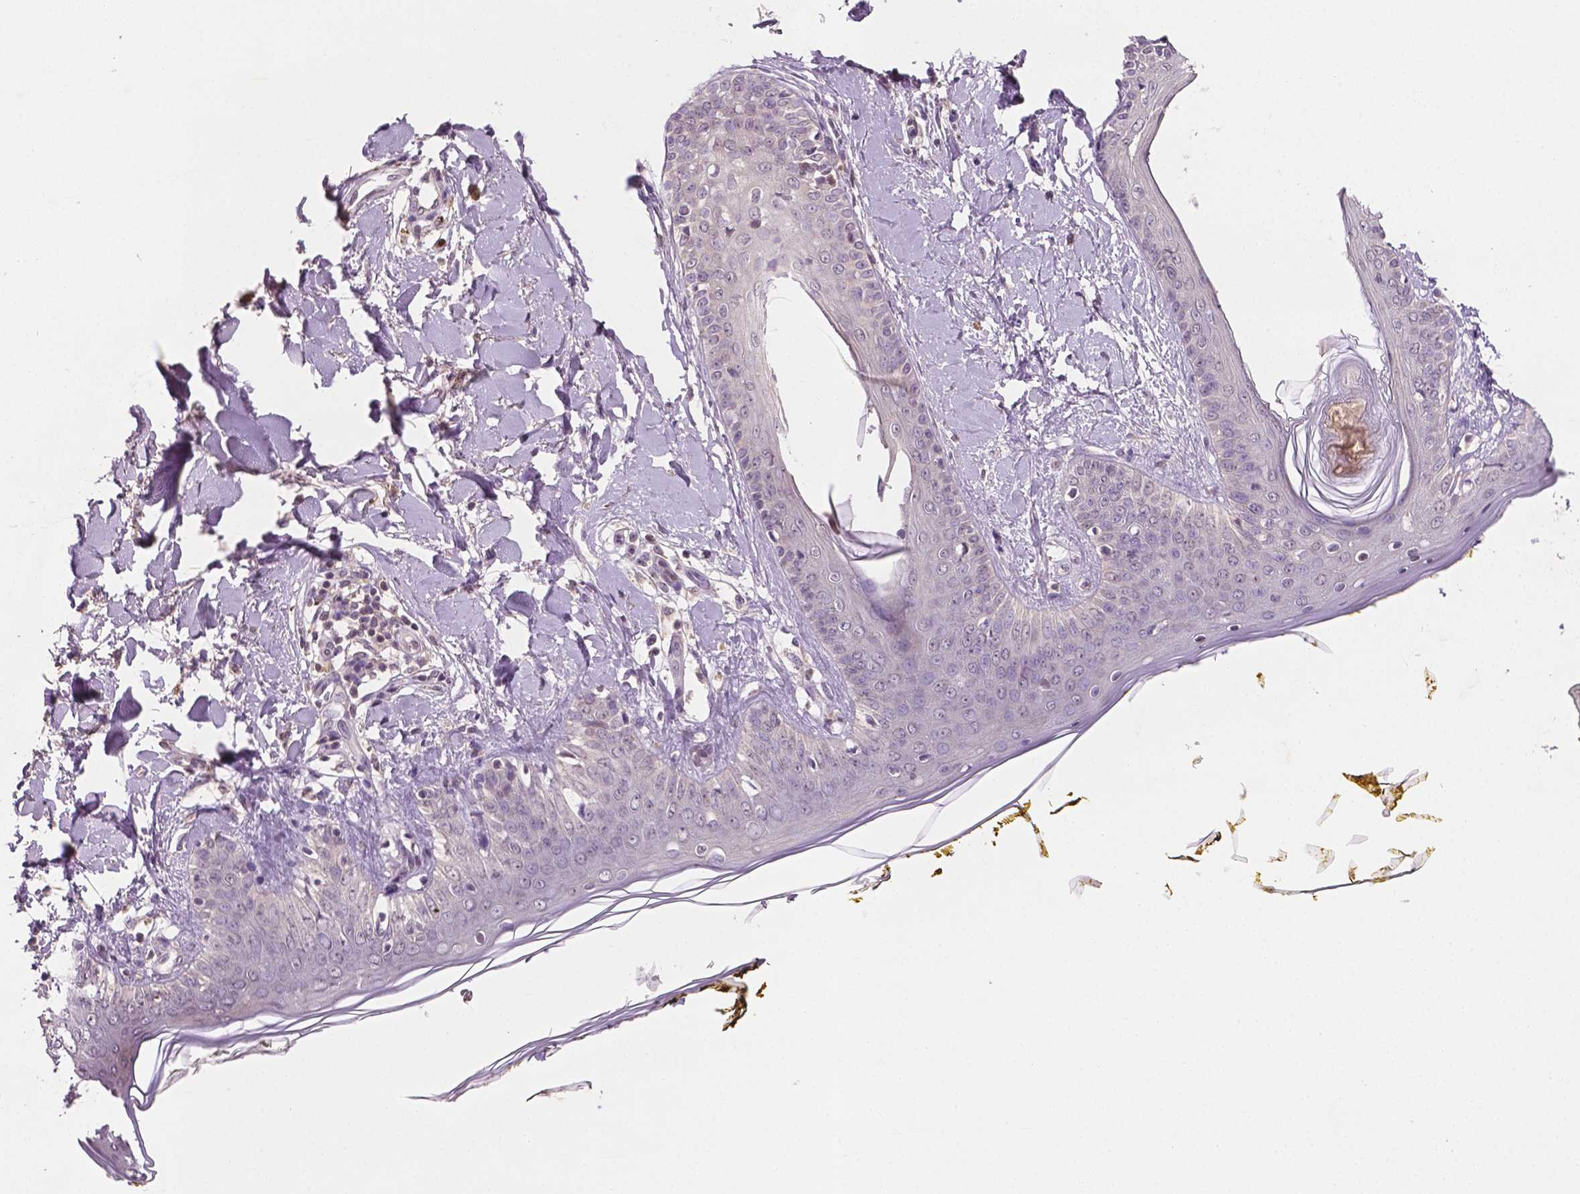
{"staining": {"intensity": "negative", "quantity": "none", "location": "none"}, "tissue": "skin", "cell_type": "Fibroblasts", "image_type": "normal", "snomed": [{"axis": "morphology", "description": "Normal tissue, NOS"}, {"axis": "topography", "description": "Skin"}], "caption": "Immunohistochemistry (IHC) of benign human skin displays no staining in fibroblasts. (Brightfield microscopy of DAB IHC at high magnification).", "gene": "MROH6", "patient": {"sex": "female", "age": 34}}